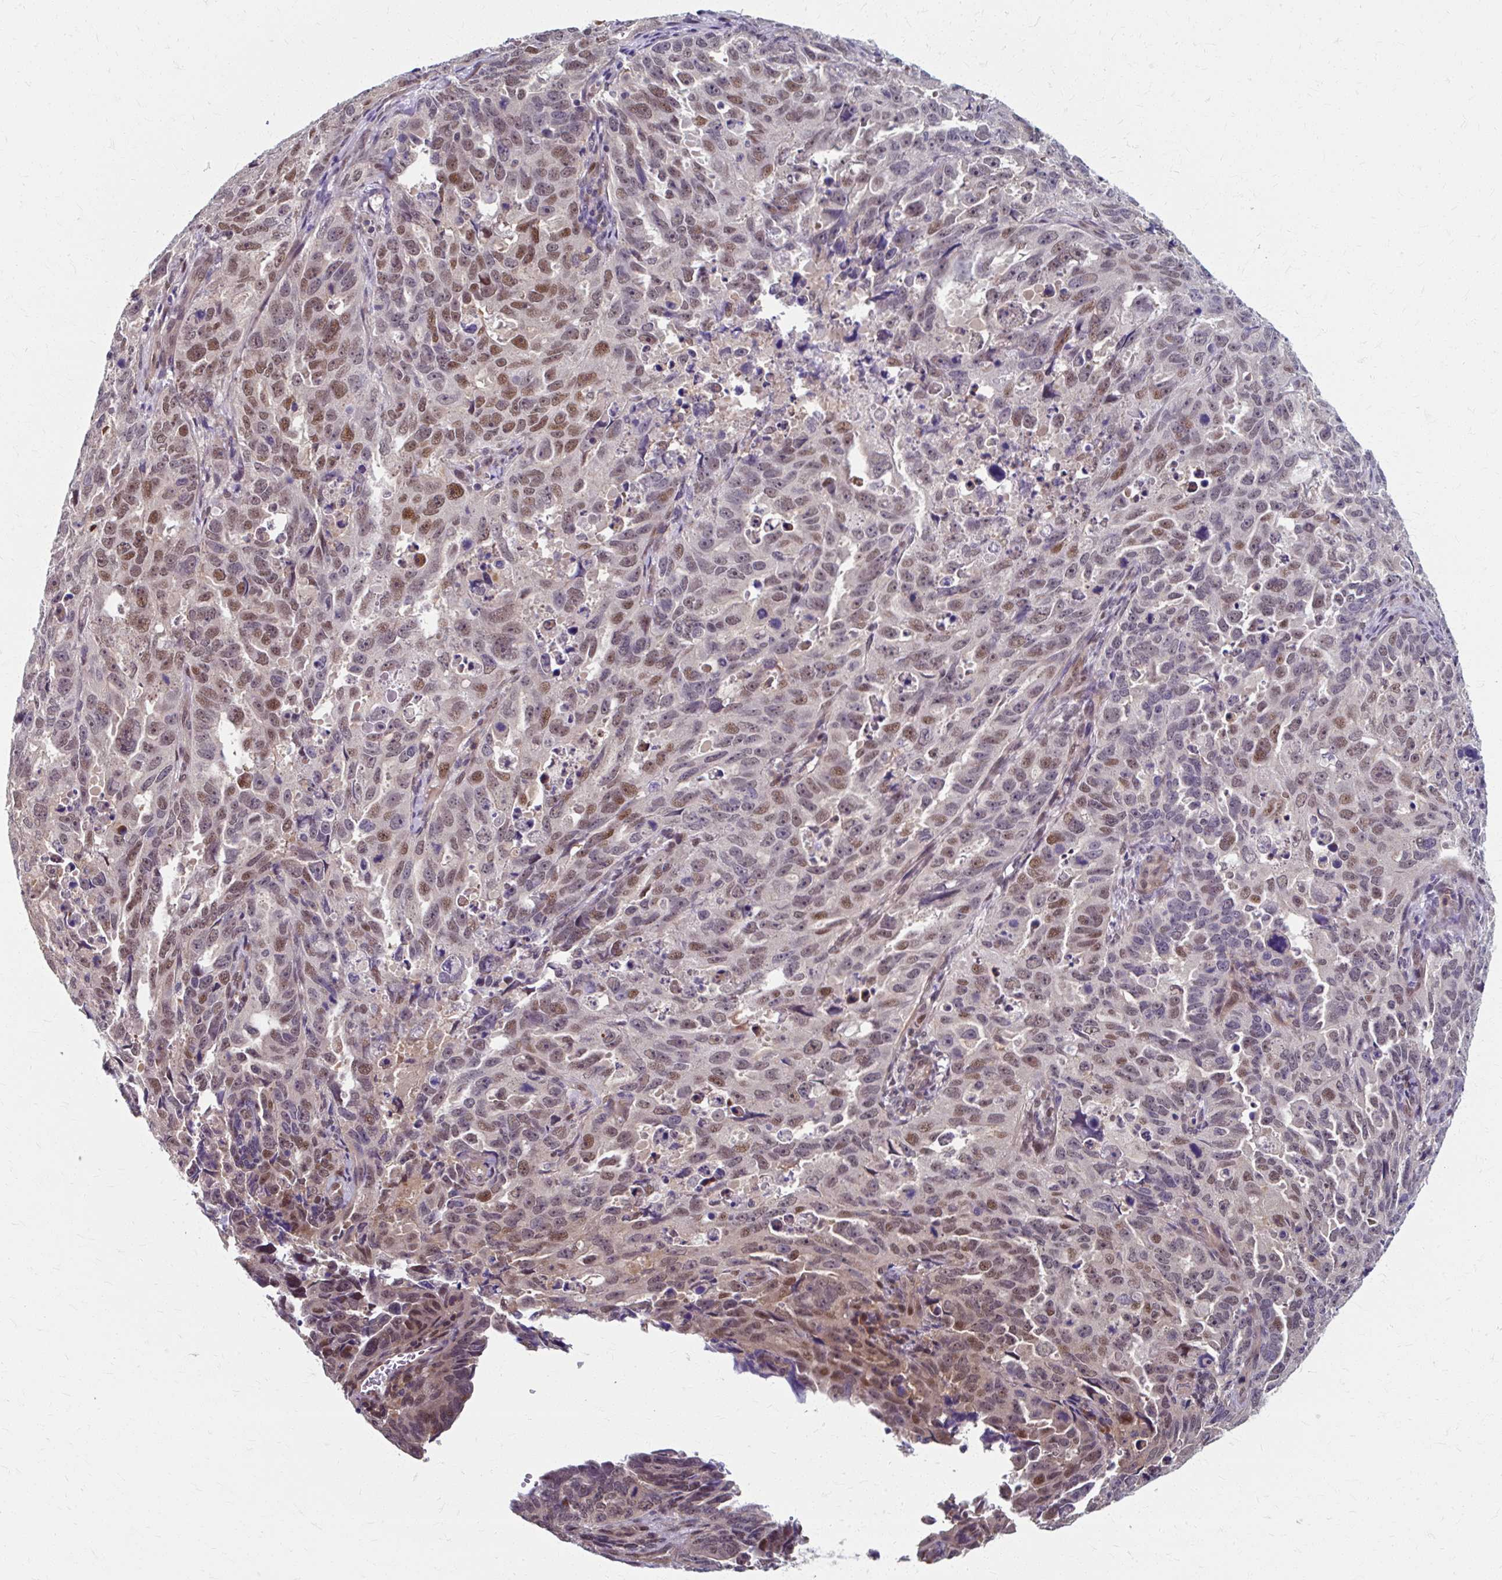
{"staining": {"intensity": "moderate", "quantity": "25%-75%", "location": "nuclear"}, "tissue": "endometrial cancer", "cell_type": "Tumor cells", "image_type": "cancer", "snomed": [{"axis": "morphology", "description": "Adenocarcinoma, NOS"}, {"axis": "topography", "description": "Endometrium"}], "caption": "Human endometrial cancer stained with a brown dye reveals moderate nuclear positive staining in about 25%-75% of tumor cells.", "gene": "ZNF555", "patient": {"sex": "female", "age": 65}}